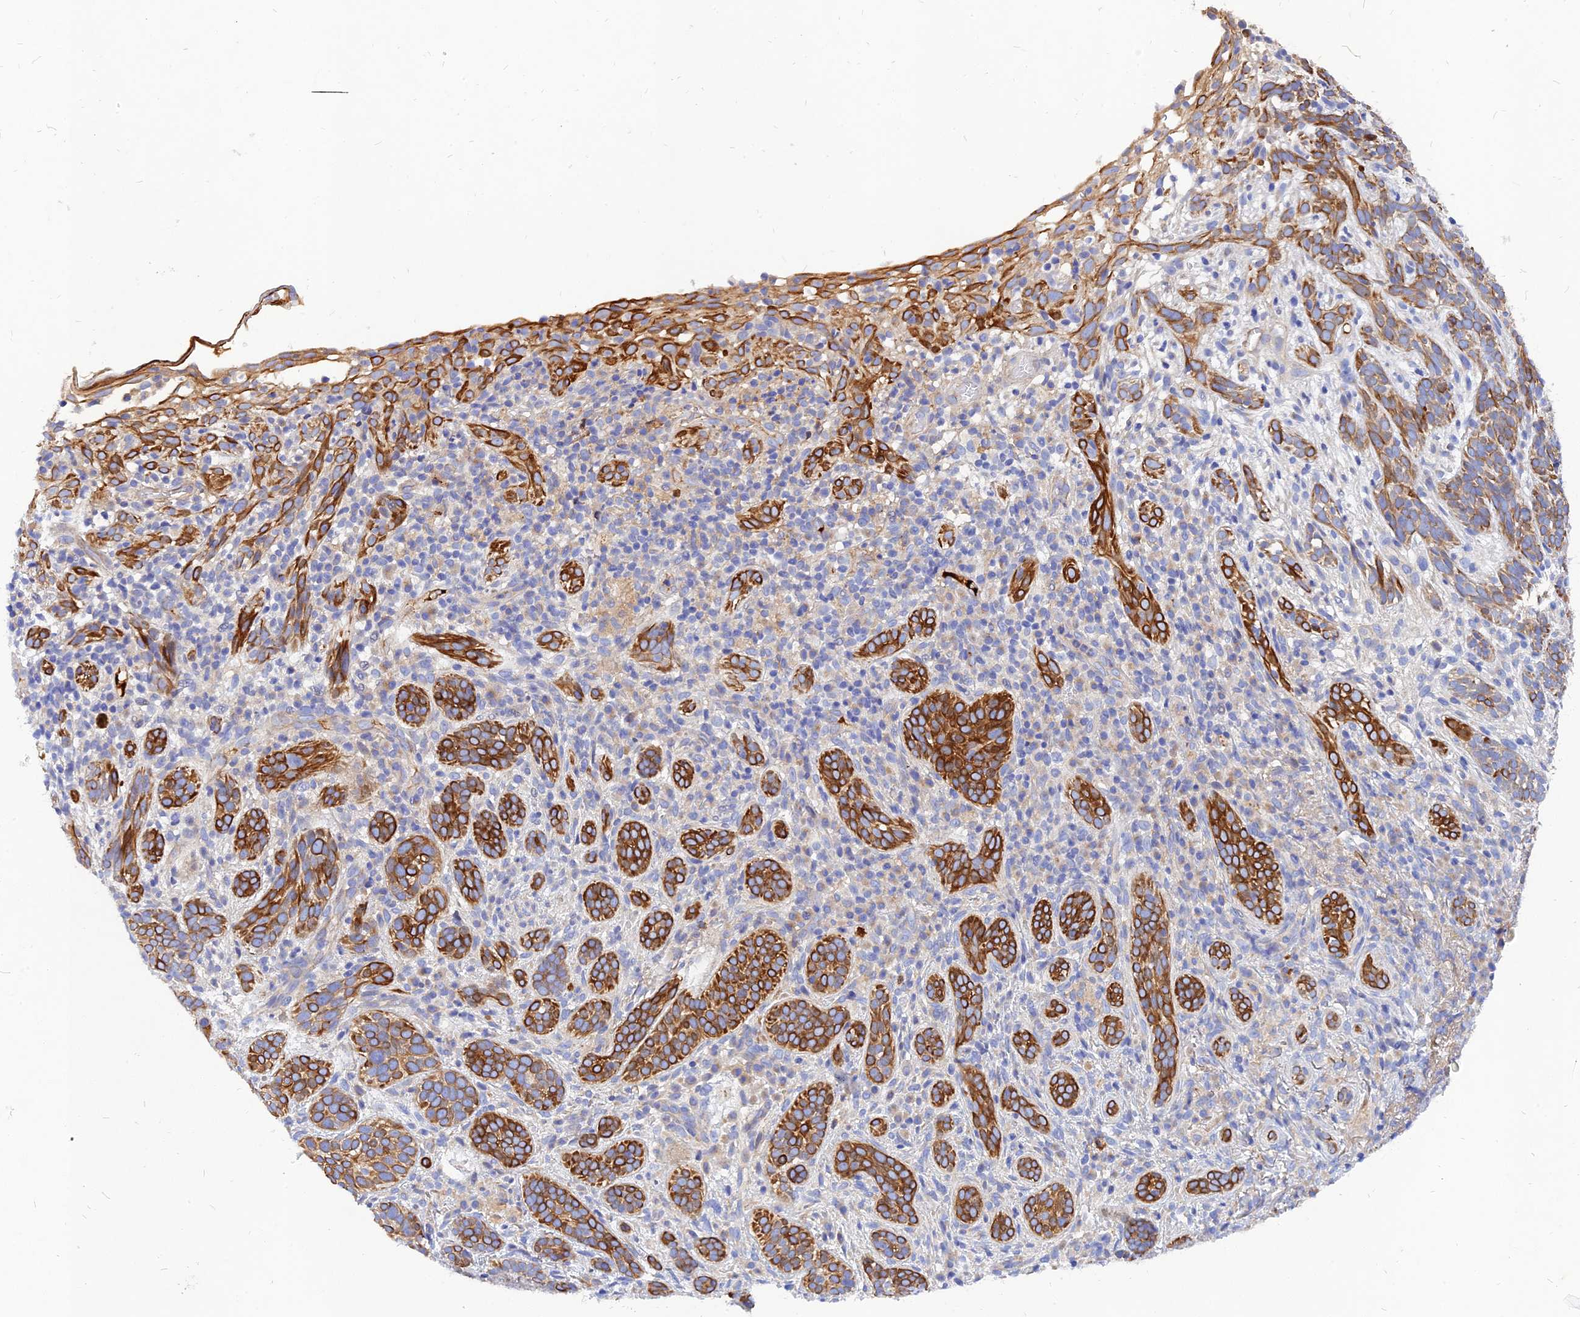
{"staining": {"intensity": "strong", "quantity": ">75%", "location": "cytoplasmic/membranous"}, "tissue": "skin cancer", "cell_type": "Tumor cells", "image_type": "cancer", "snomed": [{"axis": "morphology", "description": "Basal cell carcinoma"}, {"axis": "topography", "description": "Skin"}], "caption": "Protein expression analysis of human skin cancer (basal cell carcinoma) reveals strong cytoplasmic/membranous staining in approximately >75% of tumor cells. The staining was performed using DAB to visualize the protein expression in brown, while the nuclei were stained in blue with hematoxylin (Magnification: 20x).", "gene": "MROH1", "patient": {"sex": "male", "age": 71}}